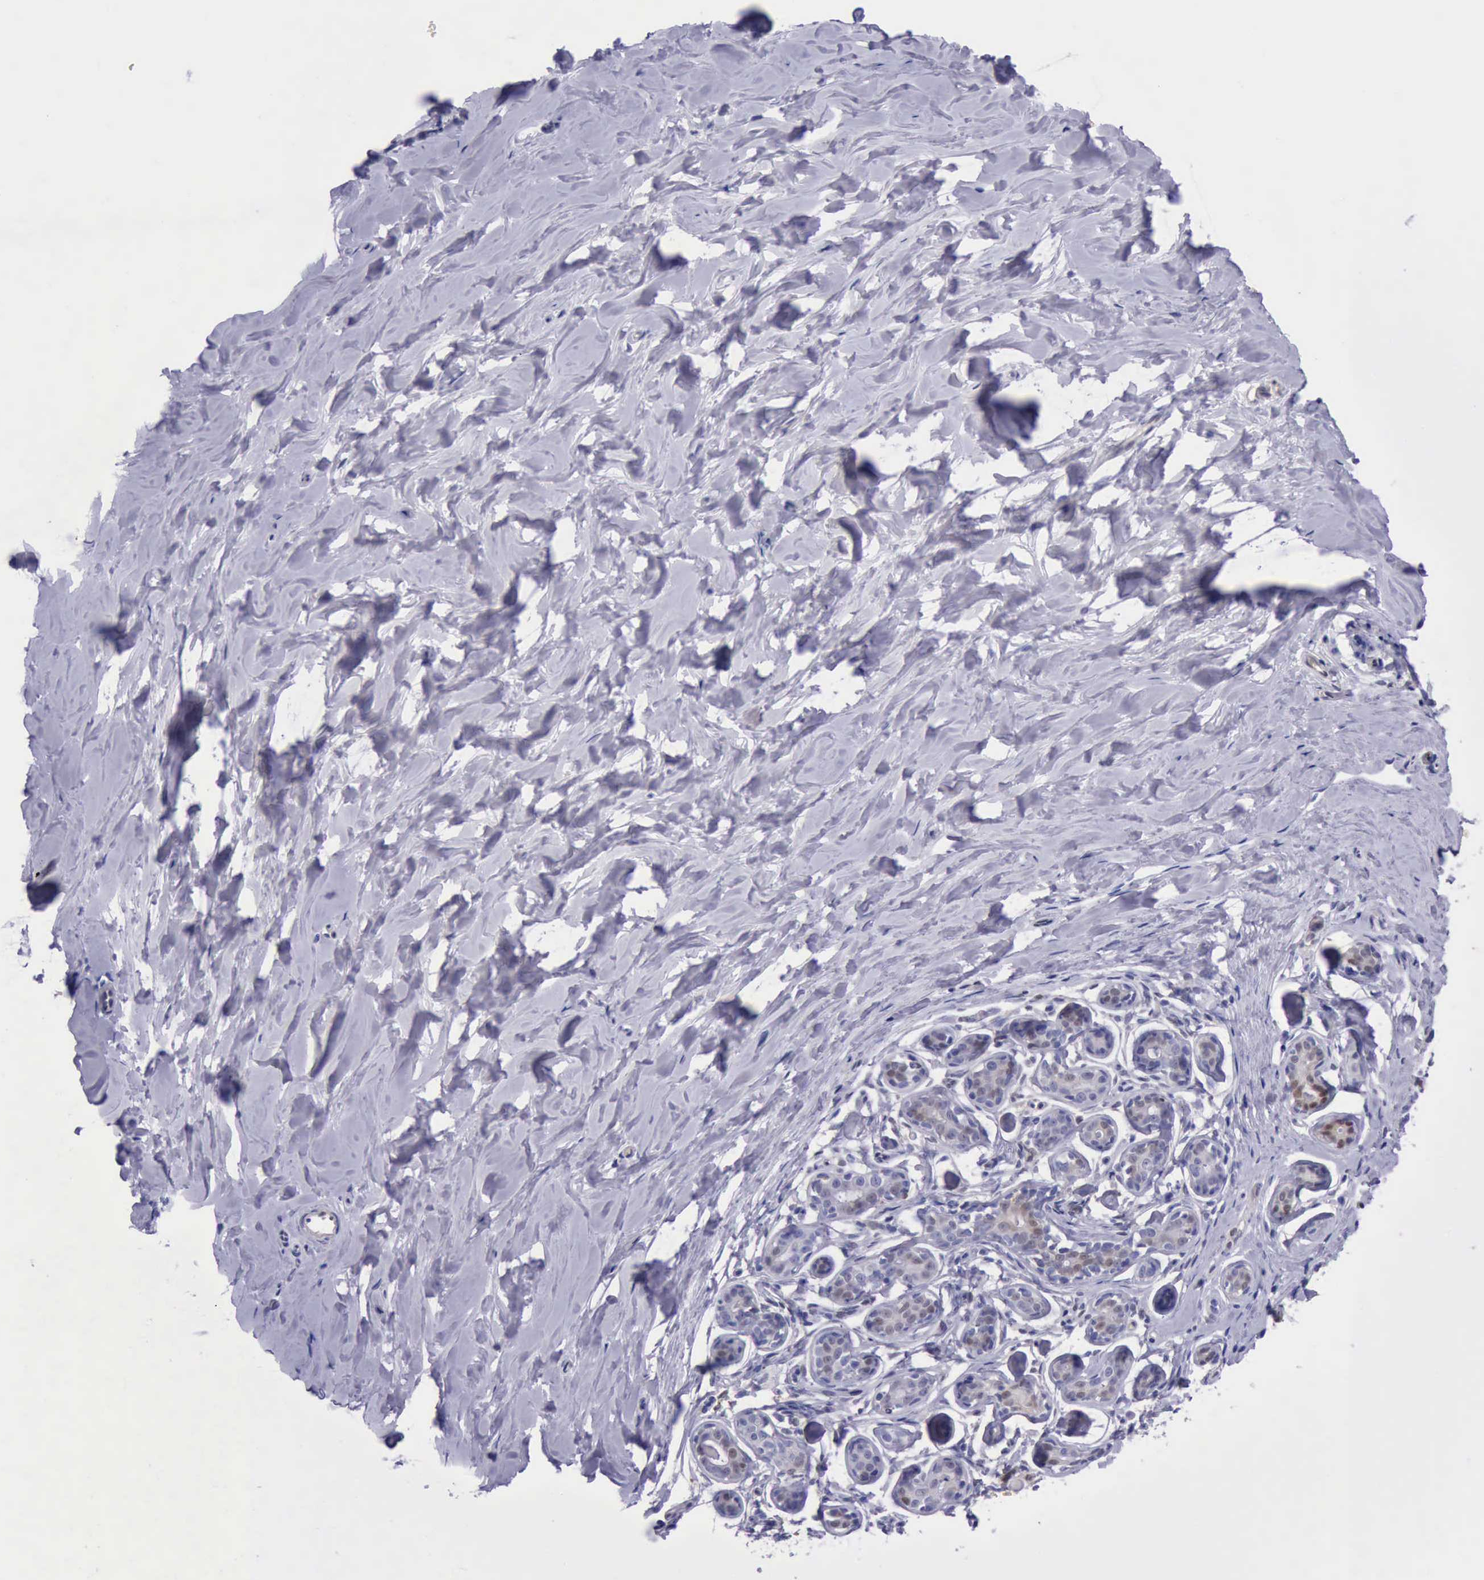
{"staining": {"intensity": "negative", "quantity": "none", "location": "none"}, "tissue": "breast", "cell_type": "Adipocytes", "image_type": "normal", "snomed": [{"axis": "morphology", "description": "Normal tissue, NOS"}, {"axis": "topography", "description": "Breast"}], "caption": "The micrograph shows no staining of adipocytes in benign breast. (DAB (3,3'-diaminobenzidine) IHC with hematoxylin counter stain).", "gene": "TYMP", "patient": {"sex": "female", "age": 22}}